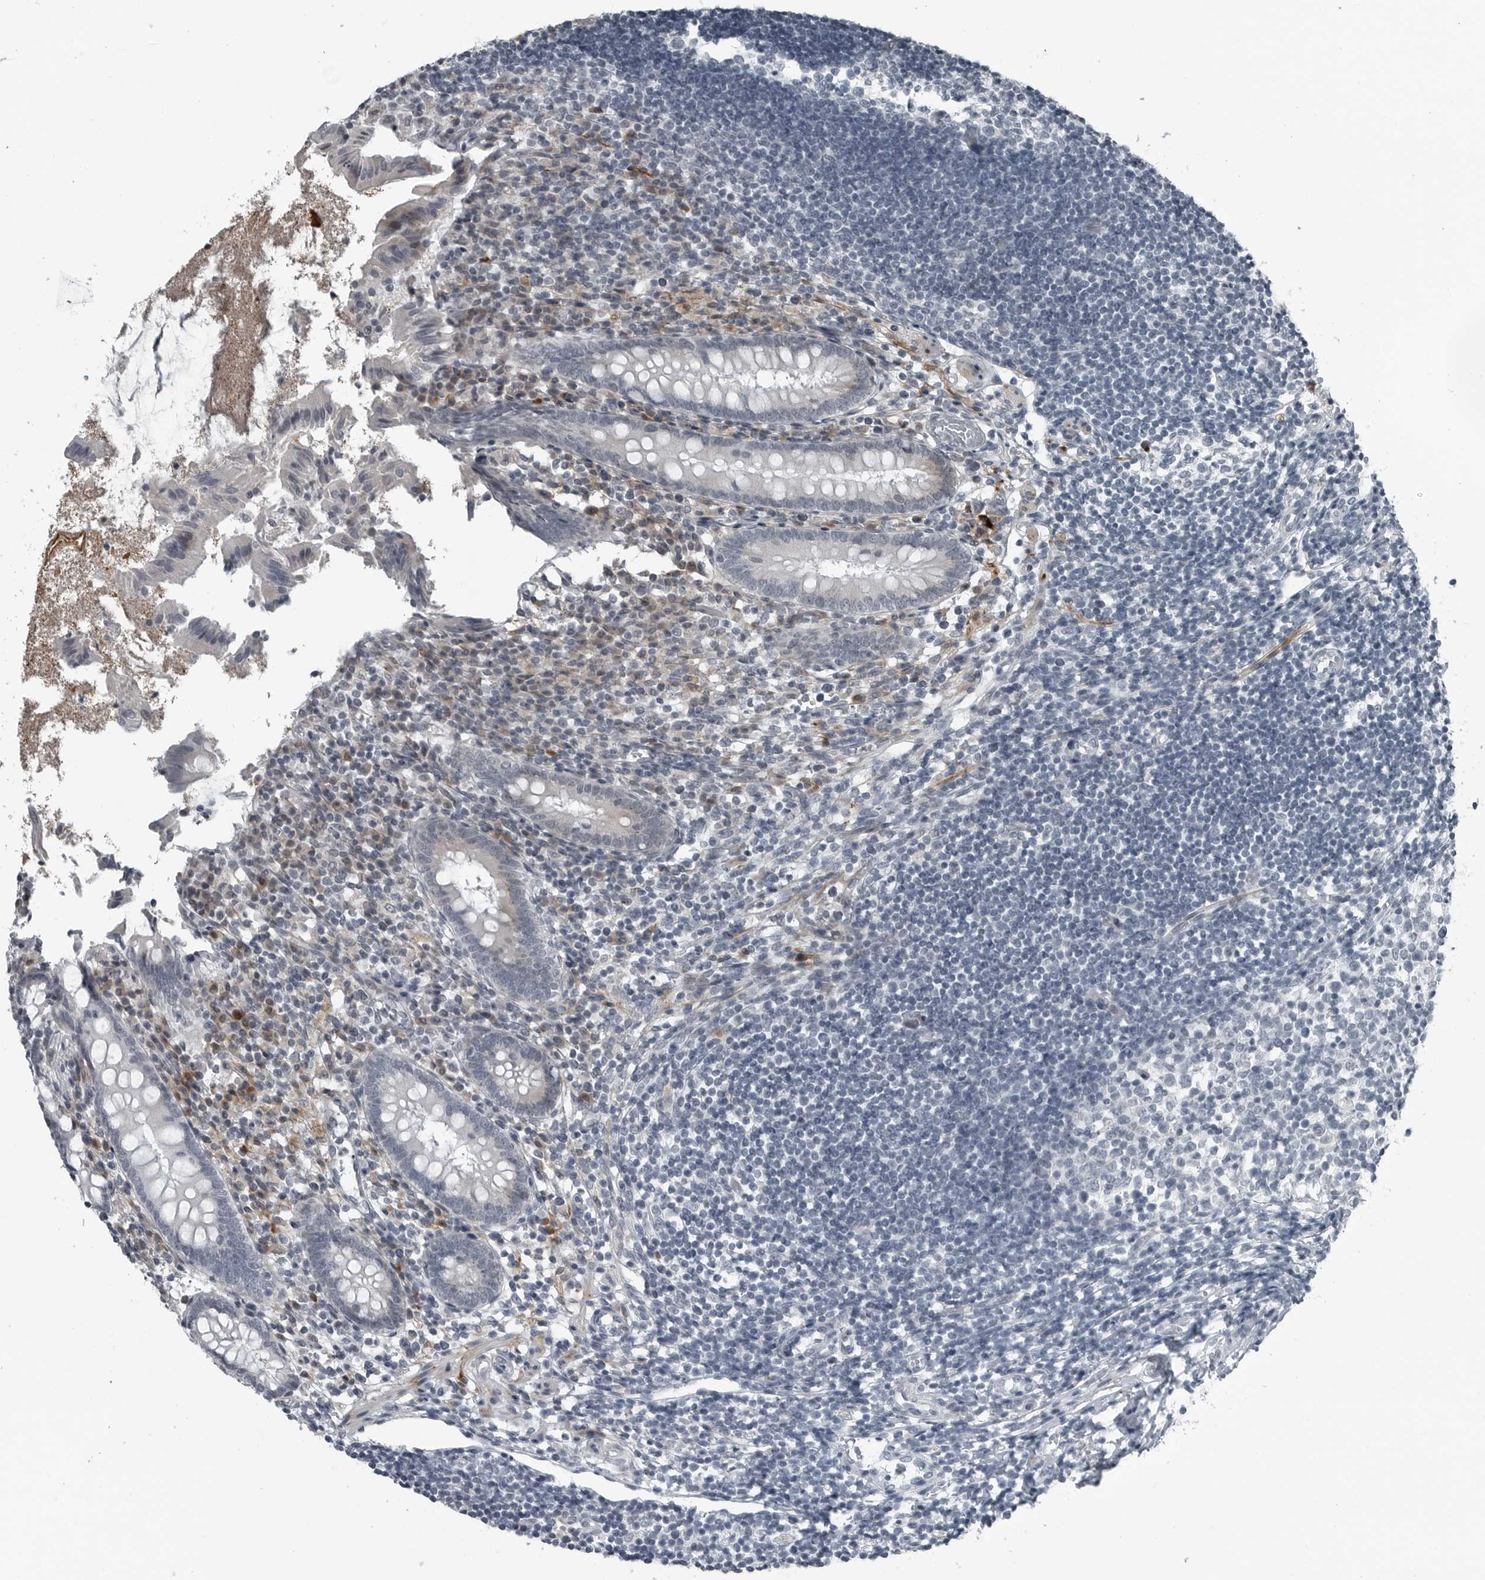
{"staining": {"intensity": "negative", "quantity": "none", "location": "none"}, "tissue": "appendix", "cell_type": "Glandular cells", "image_type": "normal", "snomed": [{"axis": "morphology", "description": "Normal tissue, NOS"}, {"axis": "topography", "description": "Appendix"}], "caption": "Immunohistochemistry image of normal human appendix stained for a protein (brown), which displays no positivity in glandular cells.", "gene": "DNAAF11", "patient": {"sex": "female", "age": 17}}